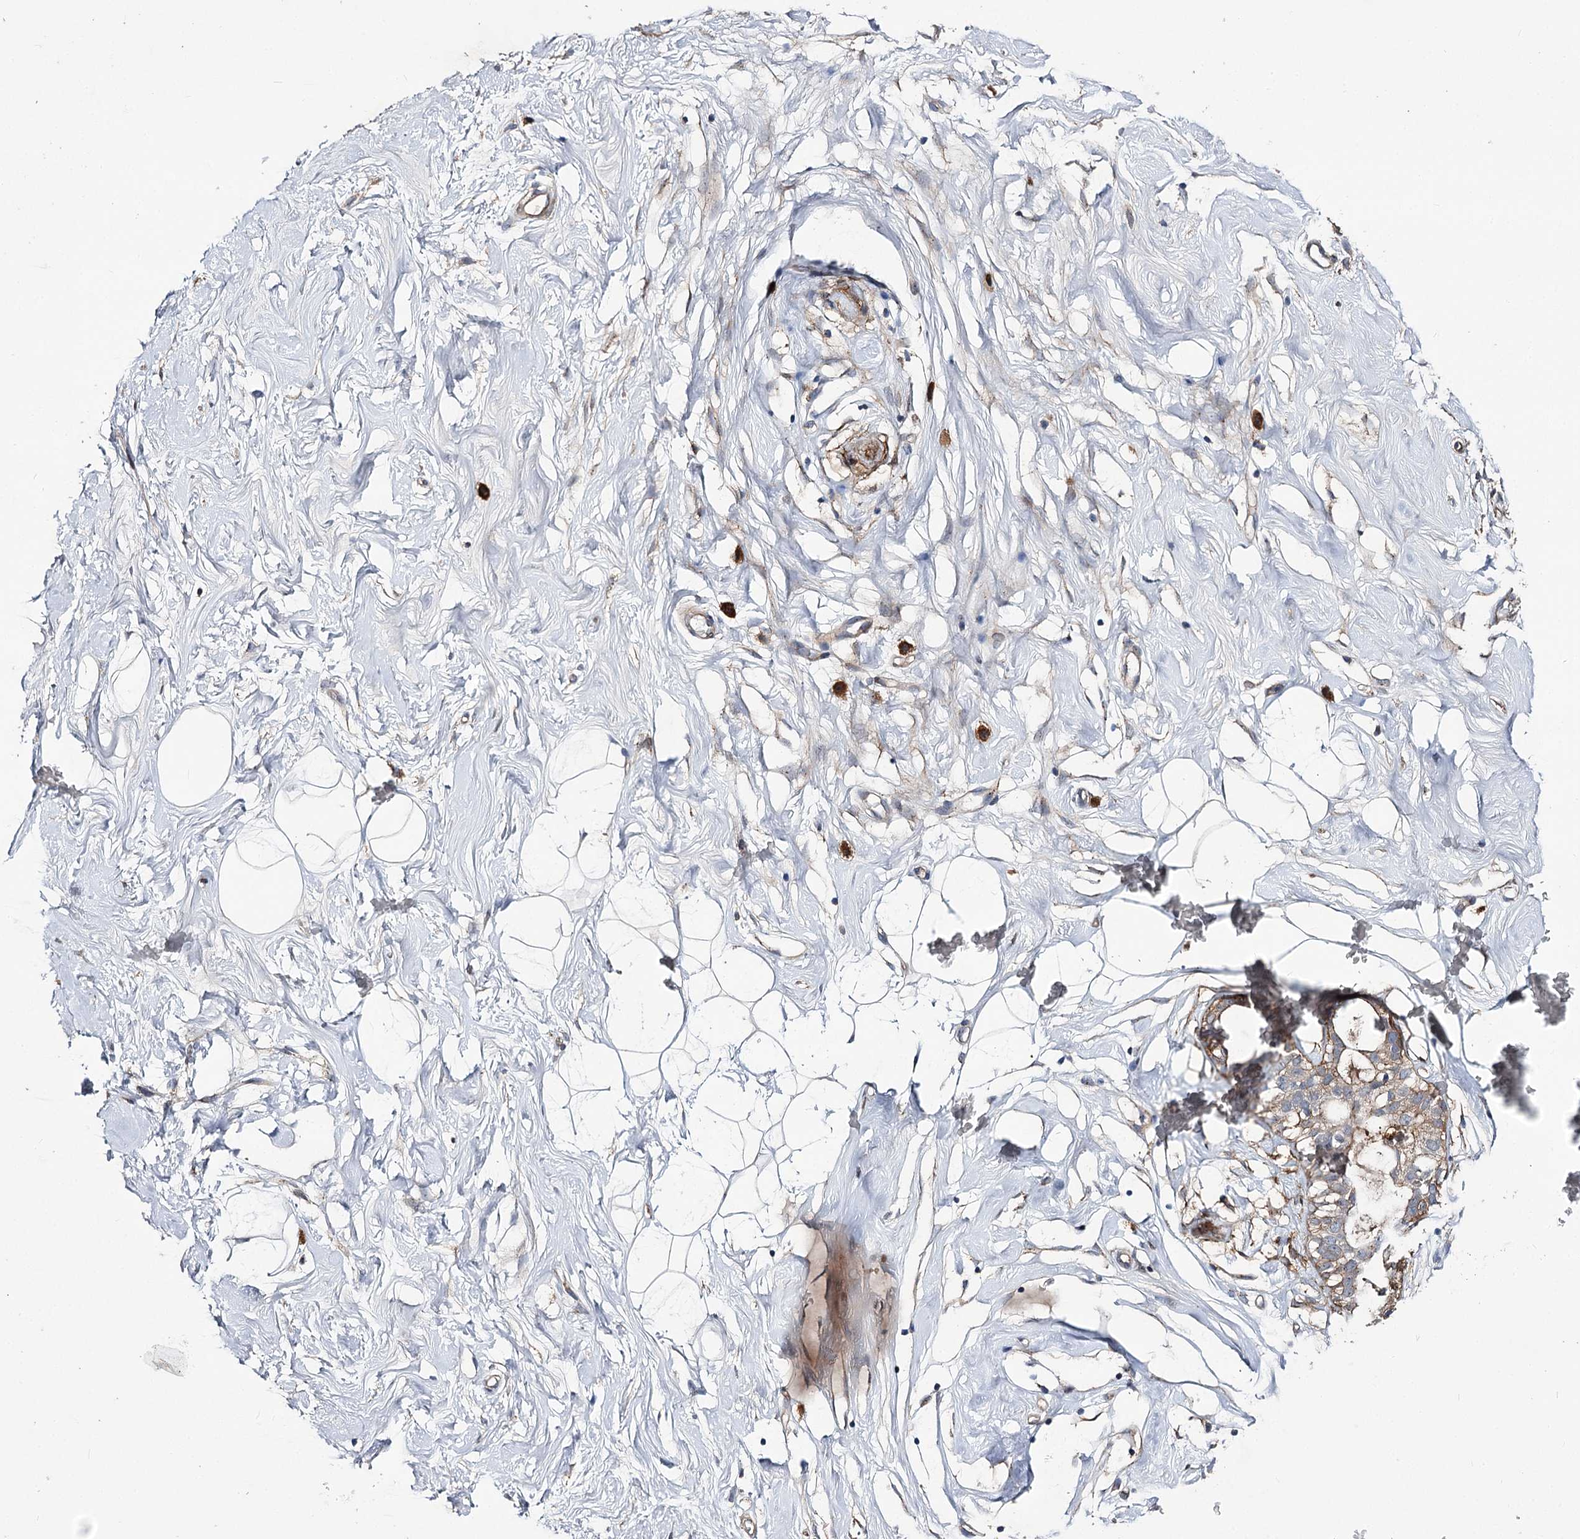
{"staining": {"intensity": "negative", "quantity": "none", "location": "none"}, "tissue": "breast", "cell_type": "Adipocytes", "image_type": "normal", "snomed": [{"axis": "morphology", "description": "Normal tissue, NOS"}, {"axis": "morphology", "description": "Adenoma, NOS"}, {"axis": "topography", "description": "Breast"}], "caption": "Histopathology image shows no protein expression in adipocytes of benign breast. Brightfield microscopy of immunohistochemistry (IHC) stained with DAB (3,3'-diaminobenzidine) (brown) and hematoxylin (blue), captured at high magnification.", "gene": "MINDY3", "patient": {"sex": "female", "age": 23}}